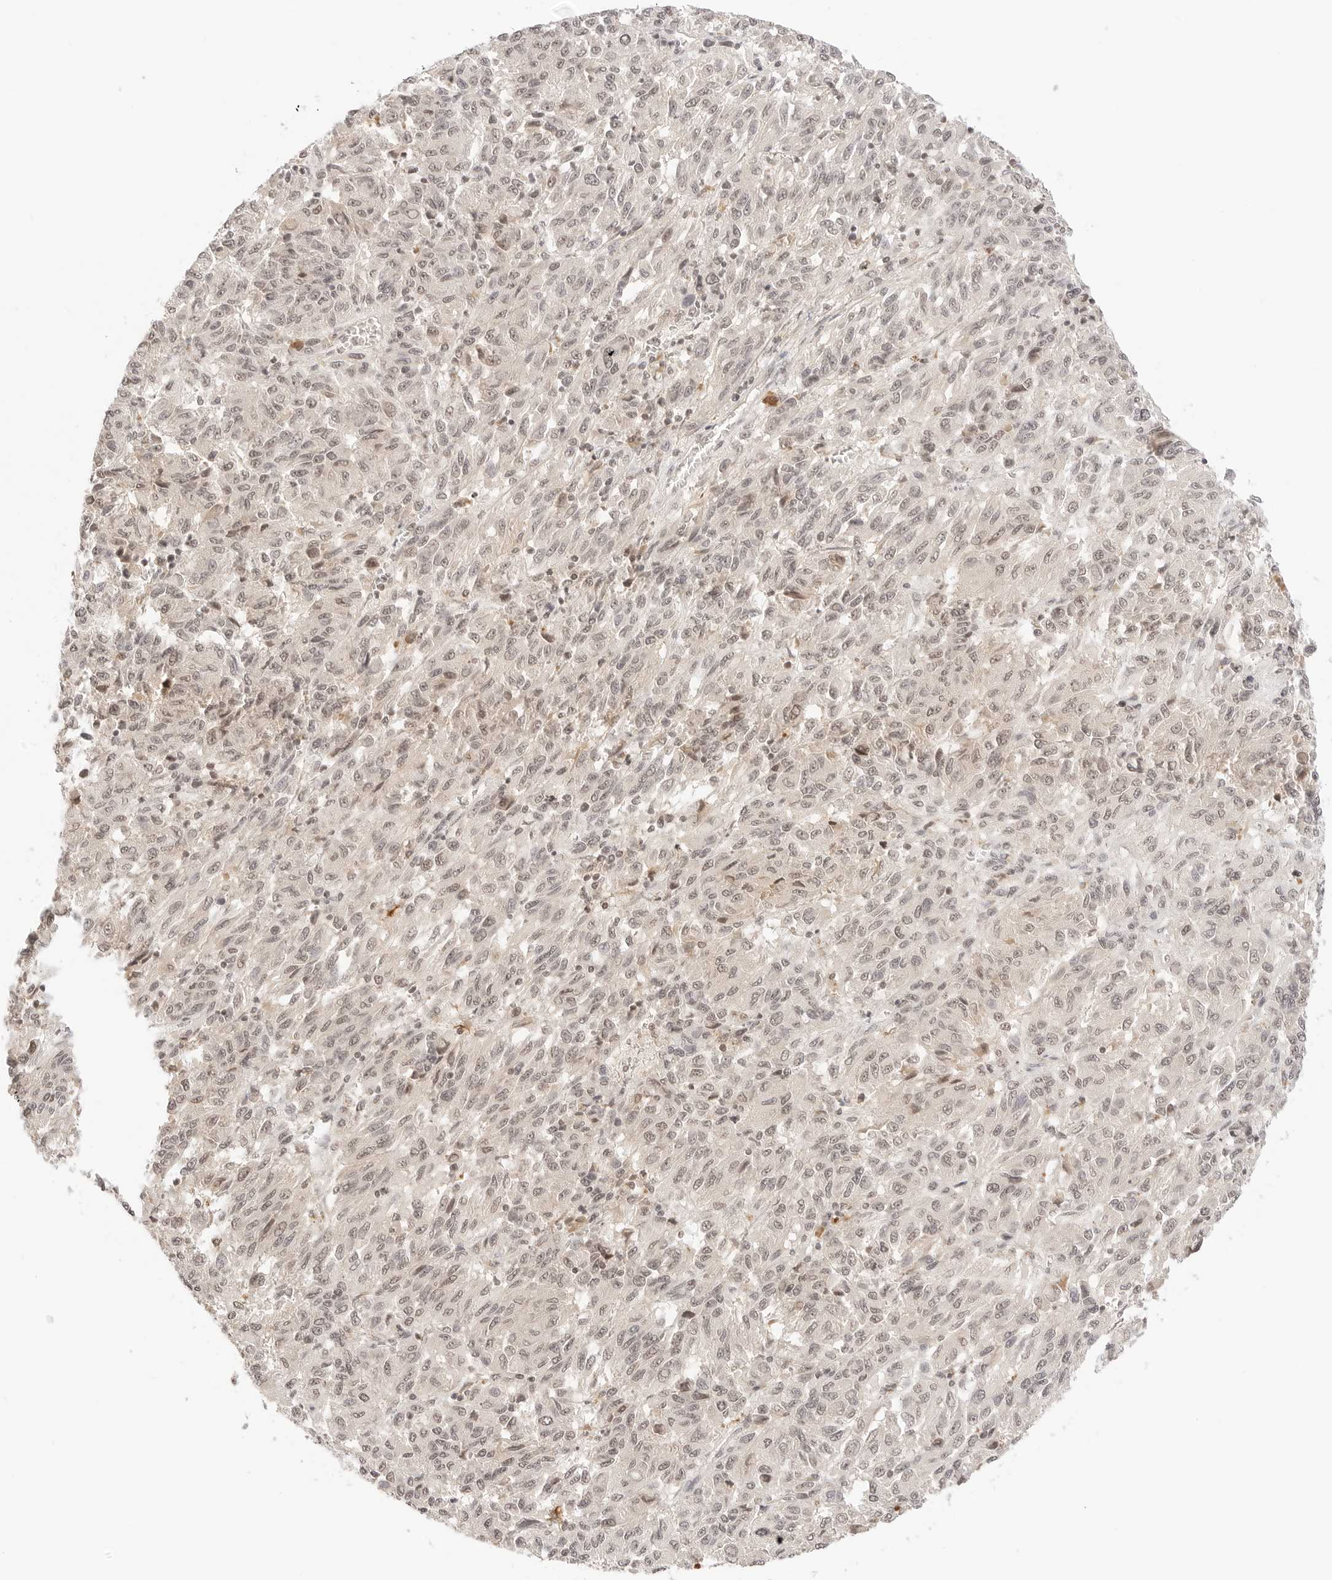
{"staining": {"intensity": "weak", "quantity": ">75%", "location": "nuclear"}, "tissue": "melanoma", "cell_type": "Tumor cells", "image_type": "cancer", "snomed": [{"axis": "morphology", "description": "Malignant melanoma, Metastatic site"}, {"axis": "topography", "description": "Lung"}], "caption": "Protein staining of malignant melanoma (metastatic site) tissue displays weak nuclear positivity in about >75% of tumor cells.", "gene": "SEPTIN4", "patient": {"sex": "male", "age": 64}}